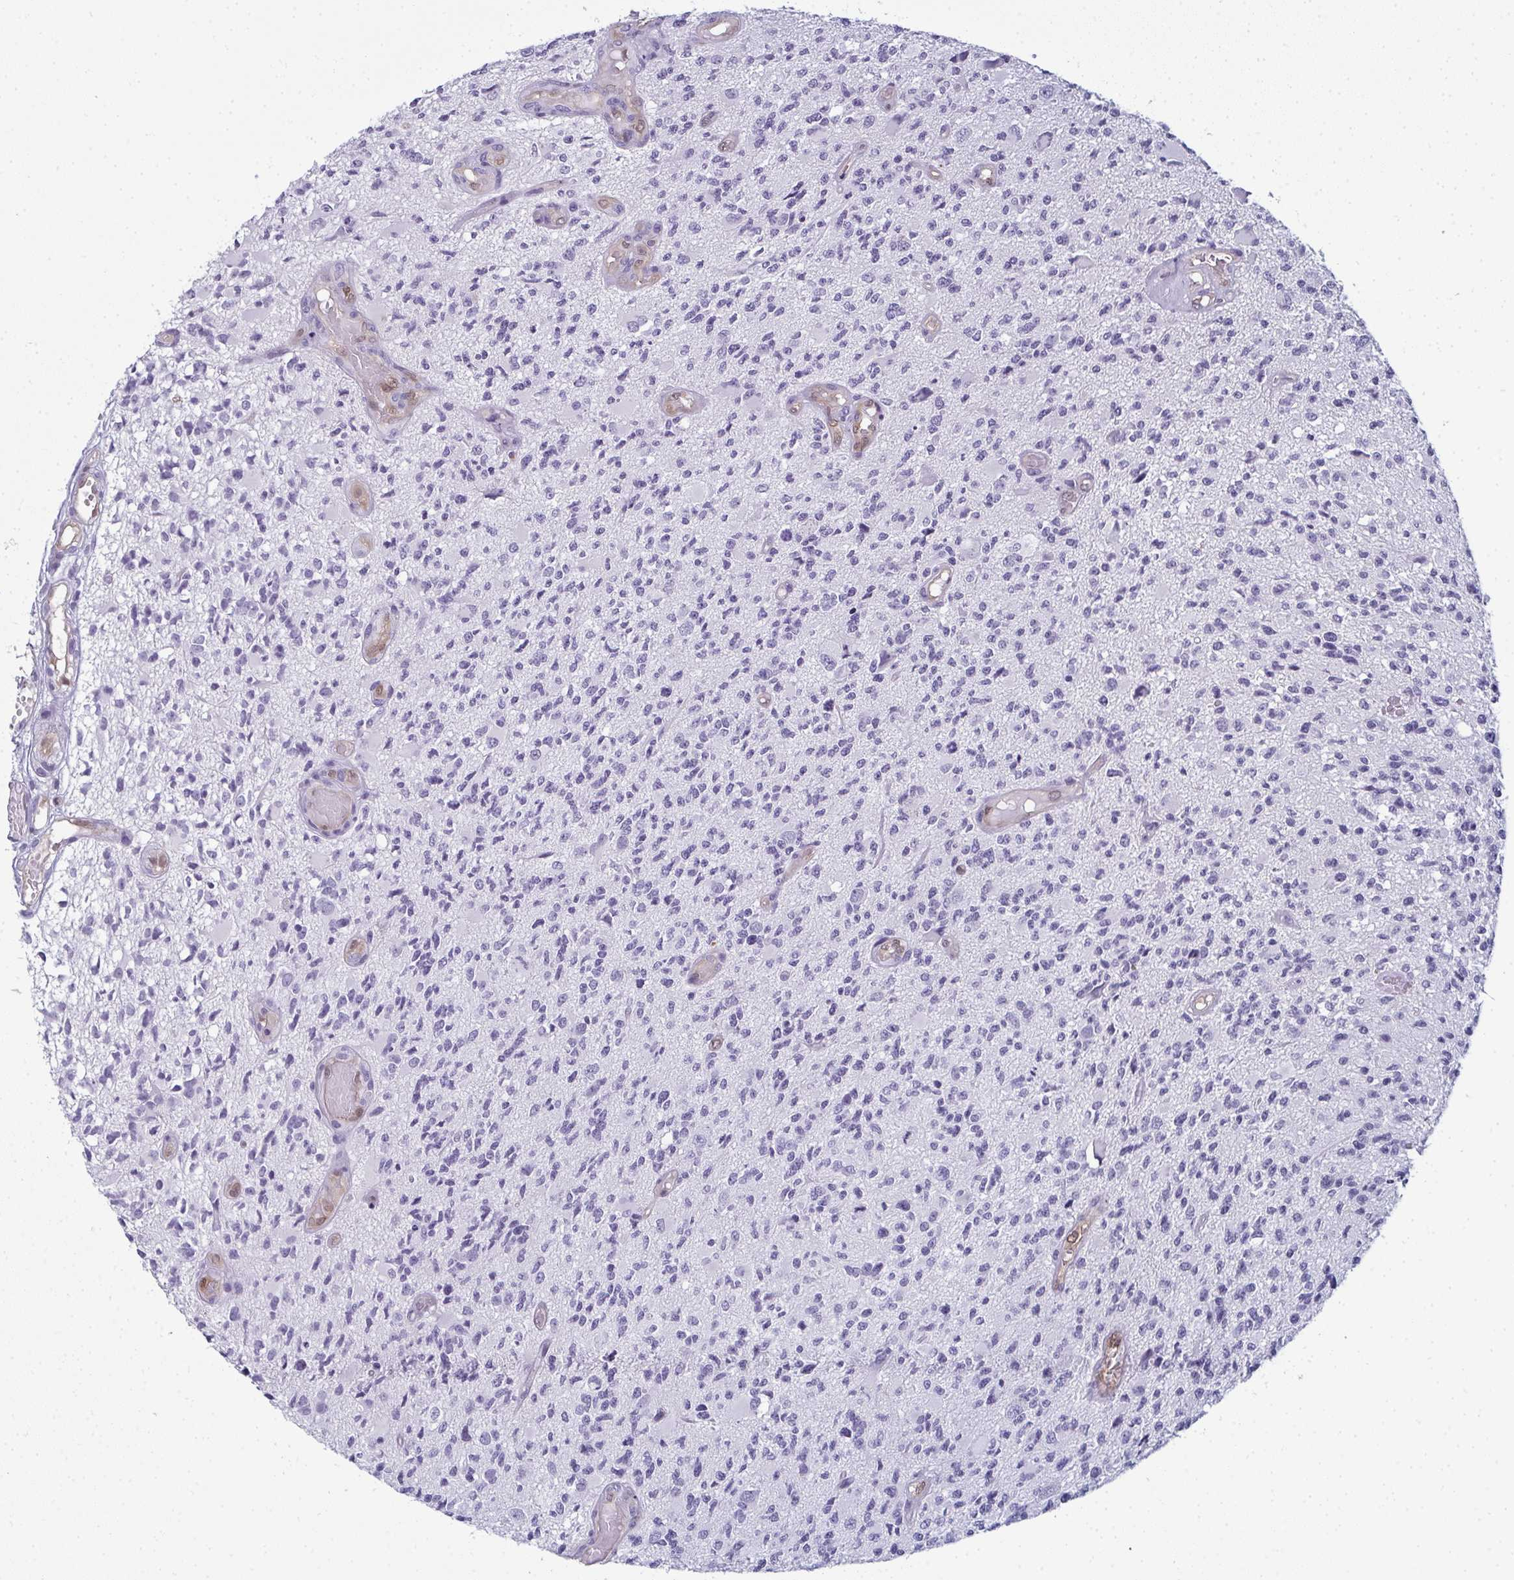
{"staining": {"intensity": "negative", "quantity": "none", "location": "none"}, "tissue": "glioma", "cell_type": "Tumor cells", "image_type": "cancer", "snomed": [{"axis": "morphology", "description": "Glioma, malignant, High grade"}, {"axis": "topography", "description": "Brain"}], "caption": "DAB immunohistochemical staining of human glioma reveals no significant positivity in tumor cells.", "gene": "CDA", "patient": {"sex": "female", "age": 63}}